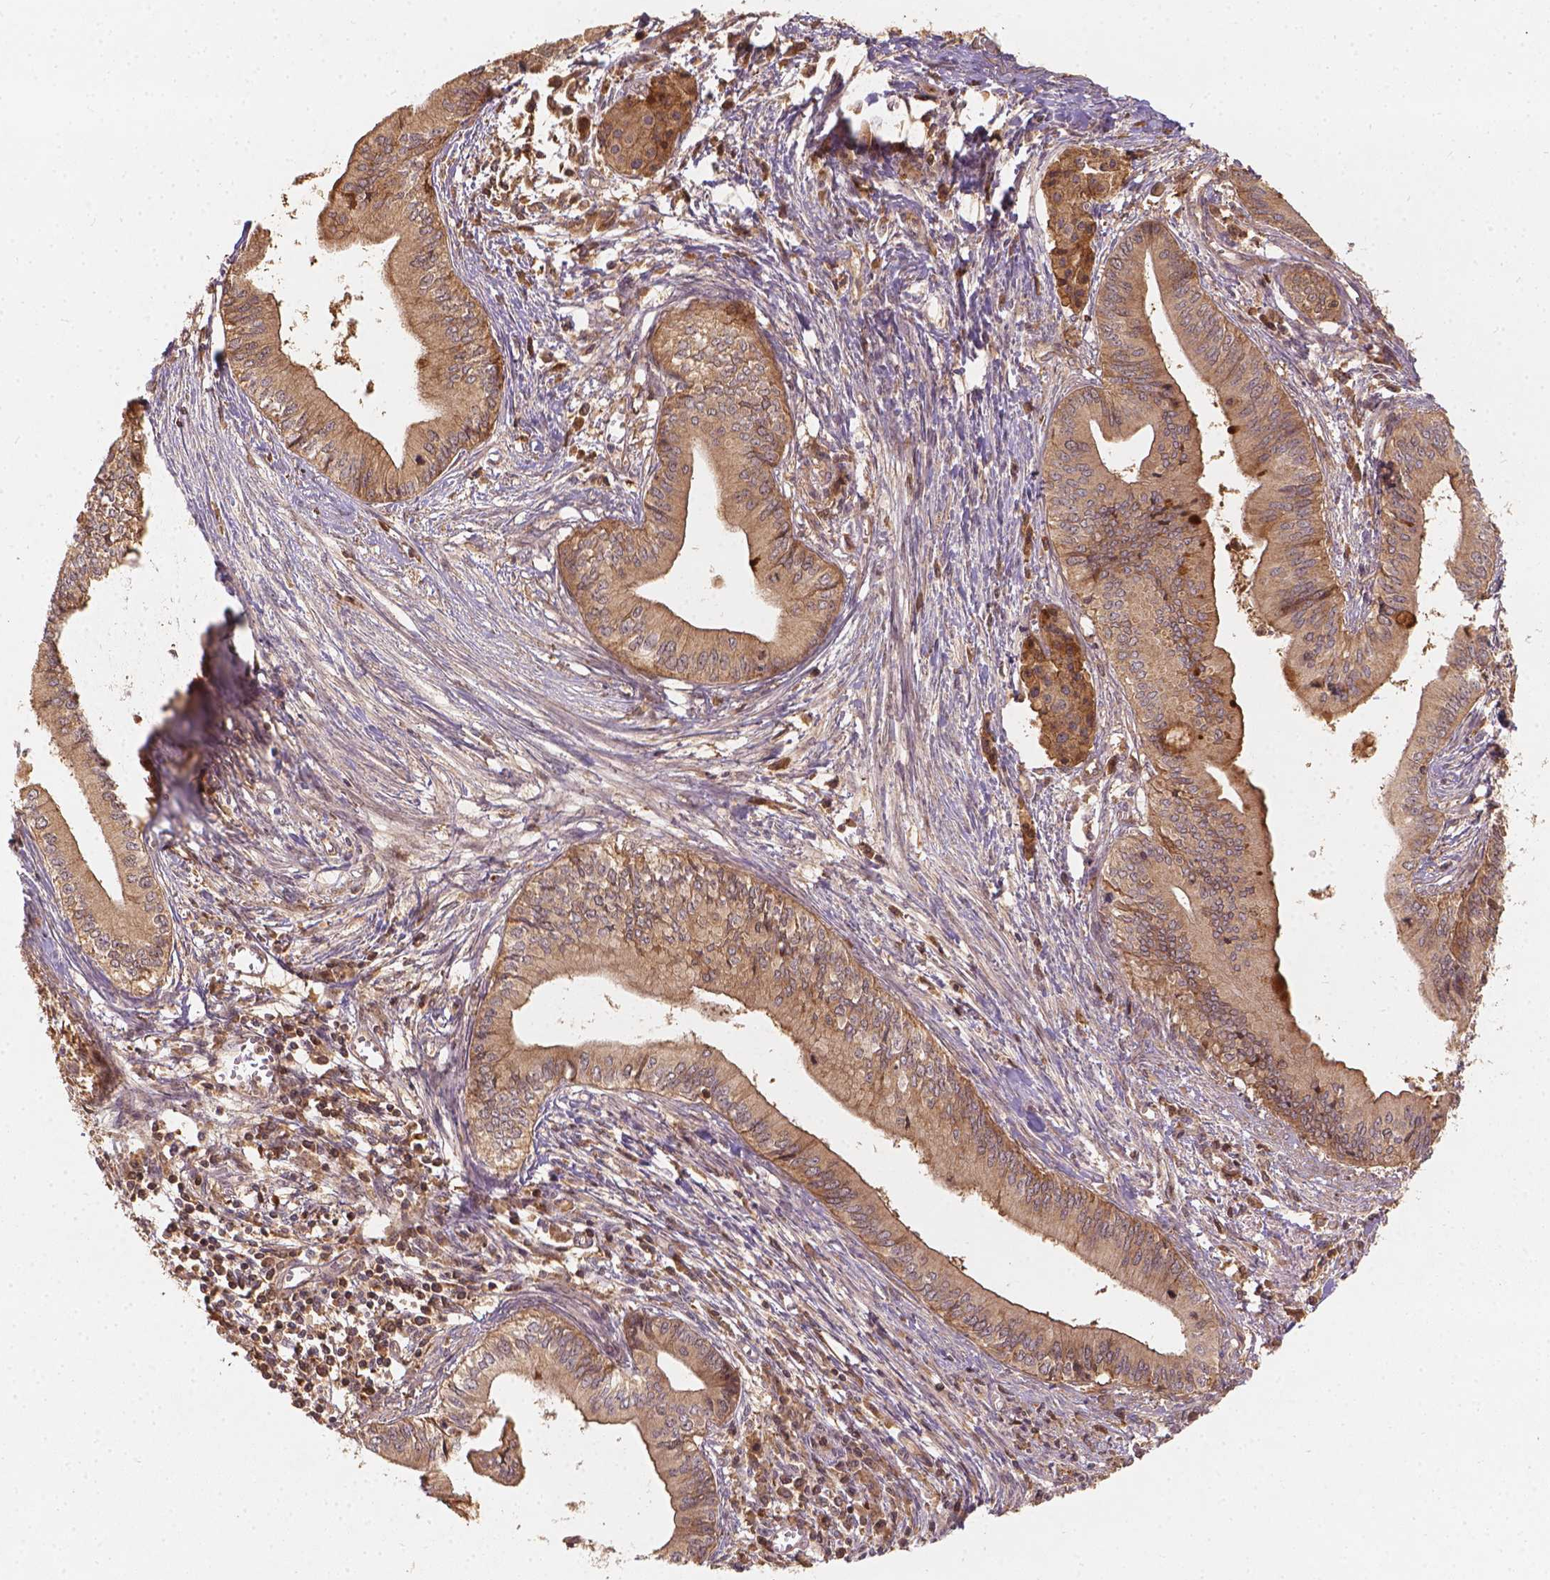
{"staining": {"intensity": "moderate", "quantity": ">75%", "location": "cytoplasmic/membranous"}, "tissue": "pancreatic cancer", "cell_type": "Tumor cells", "image_type": "cancer", "snomed": [{"axis": "morphology", "description": "Adenocarcinoma, NOS"}, {"axis": "topography", "description": "Pancreas"}], "caption": "An immunohistochemistry (IHC) photomicrograph of tumor tissue is shown. Protein staining in brown highlights moderate cytoplasmic/membranous positivity in pancreatic cancer within tumor cells.", "gene": "XPR1", "patient": {"sex": "female", "age": 61}}